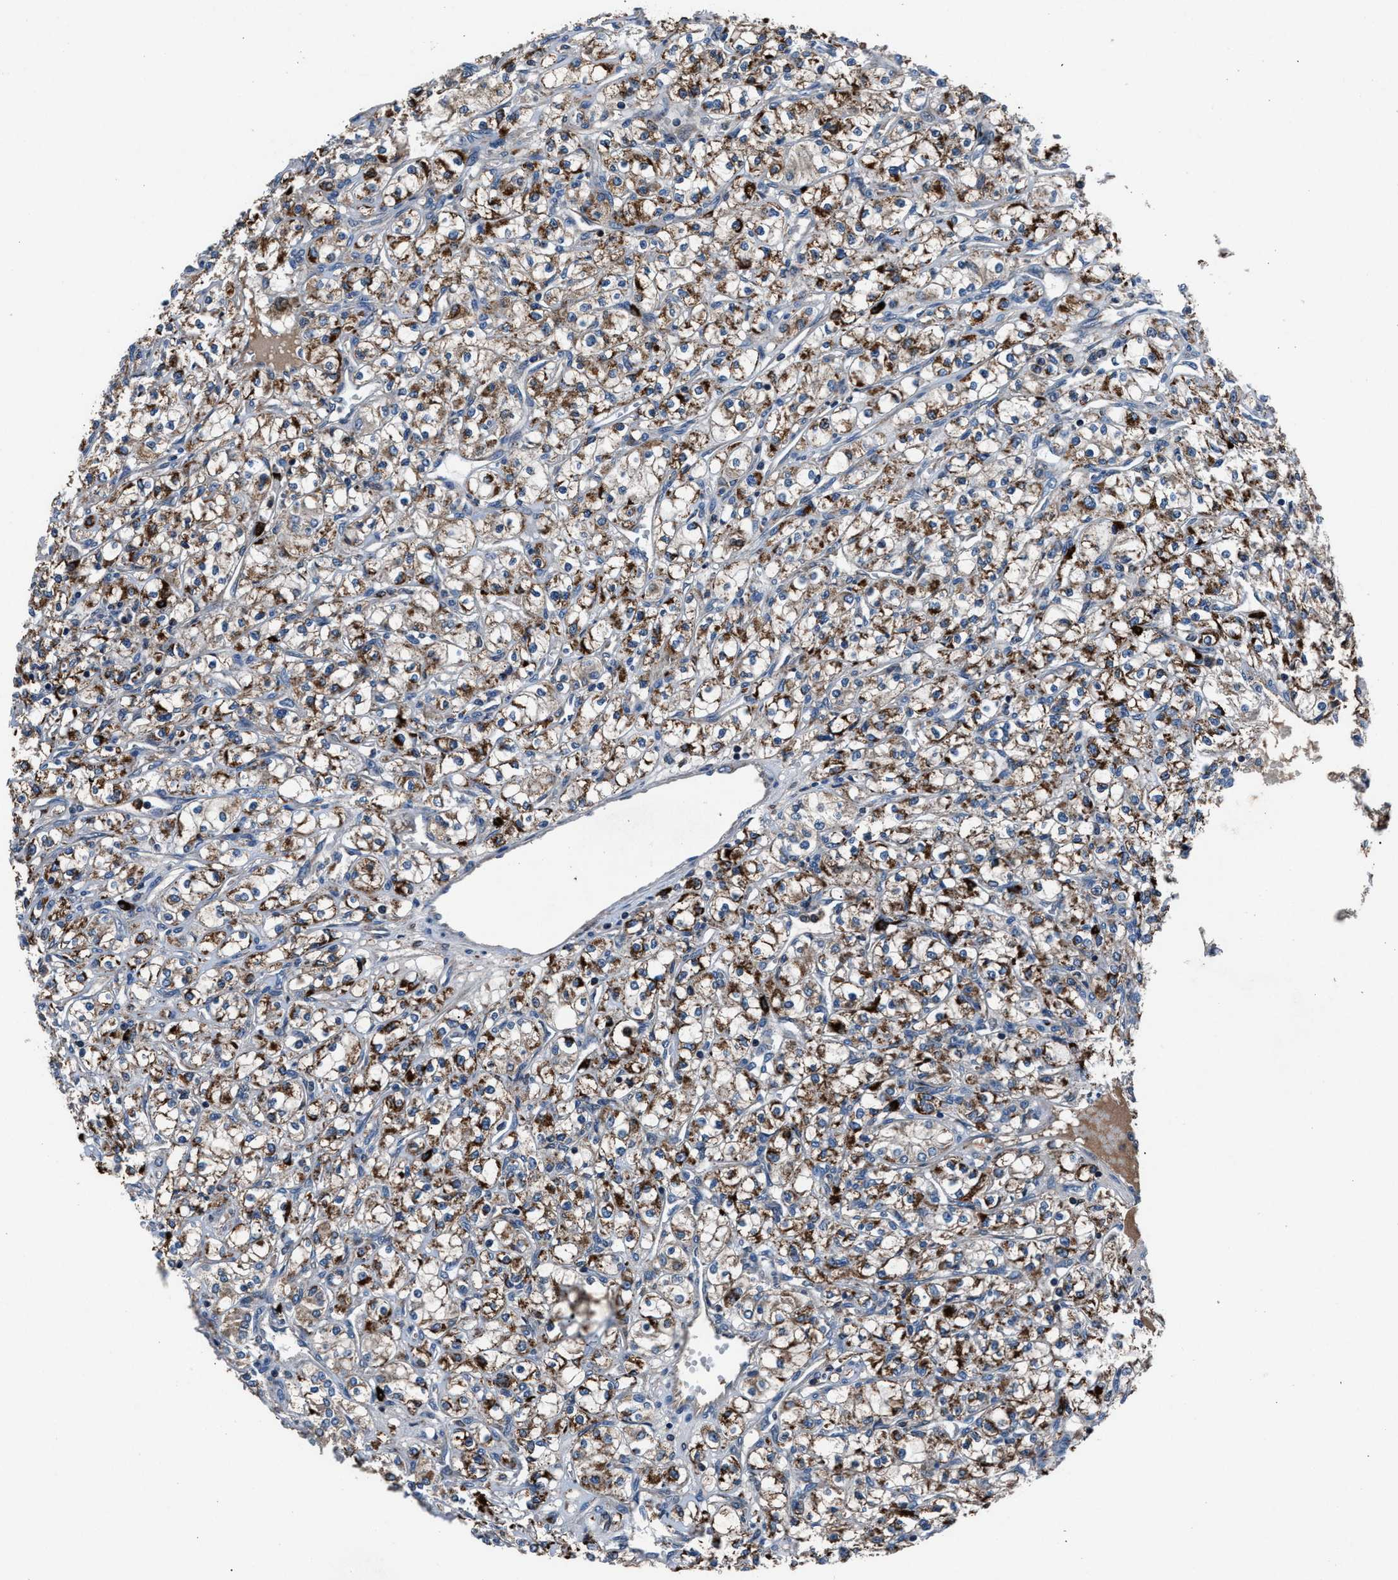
{"staining": {"intensity": "moderate", "quantity": ">75%", "location": "cytoplasmic/membranous"}, "tissue": "renal cancer", "cell_type": "Tumor cells", "image_type": "cancer", "snomed": [{"axis": "morphology", "description": "Adenocarcinoma, NOS"}, {"axis": "topography", "description": "Kidney"}], "caption": "A medium amount of moderate cytoplasmic/membranous positivity is identified in about >75% of tumor cells in renal adenocarcinoma tissue. The protein is stained brown, and the nuclei are stained in blue (DAB (3,3'-diaminobenzidine) IHC with brightfield microscopy, high magnification).", "gene": "FAM221A", "patient": {"sex": "male", "age": 77}}